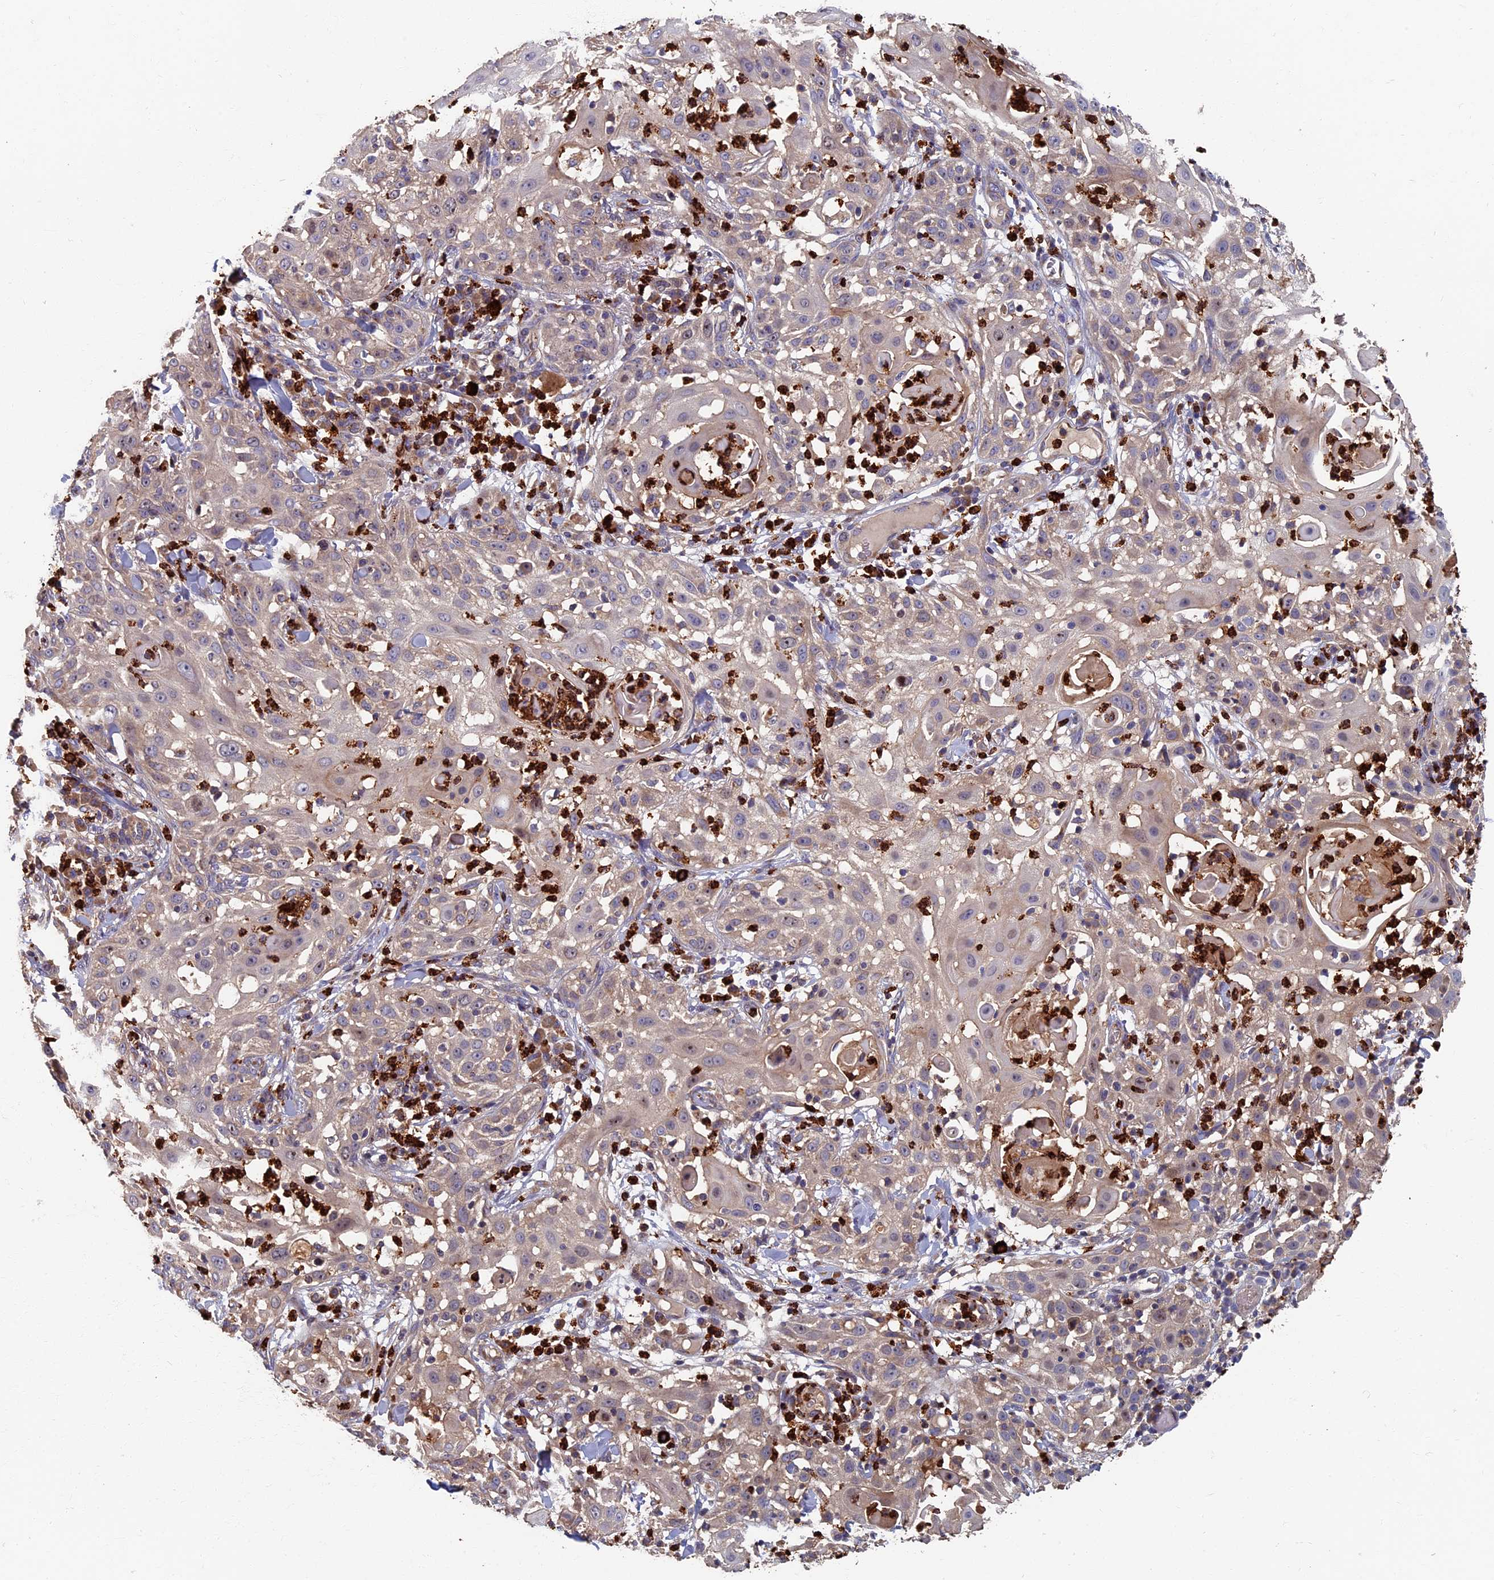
{"staining": {"intensity": "weak", "quantity": "25%-75%", "location": "cytoplasmic/membranous"}, "tissue": "skin cancer", "cell_type": "Tumor cells", "image_type": "cancer", "snomed": [{"axis": "morphology", "description": "Squamous cell carcinoma, NOS"}, {"axis": "topography", "description": "Skin"}], "caption": "Protein analysis of skin cancer (squamous cell carcinoma) tissue shows weak cytoplasmic/membranous expression in about 25%-75% of tumor cells.", "gene": "TNK2", "patient": {"sex": "female", "age": 44}}